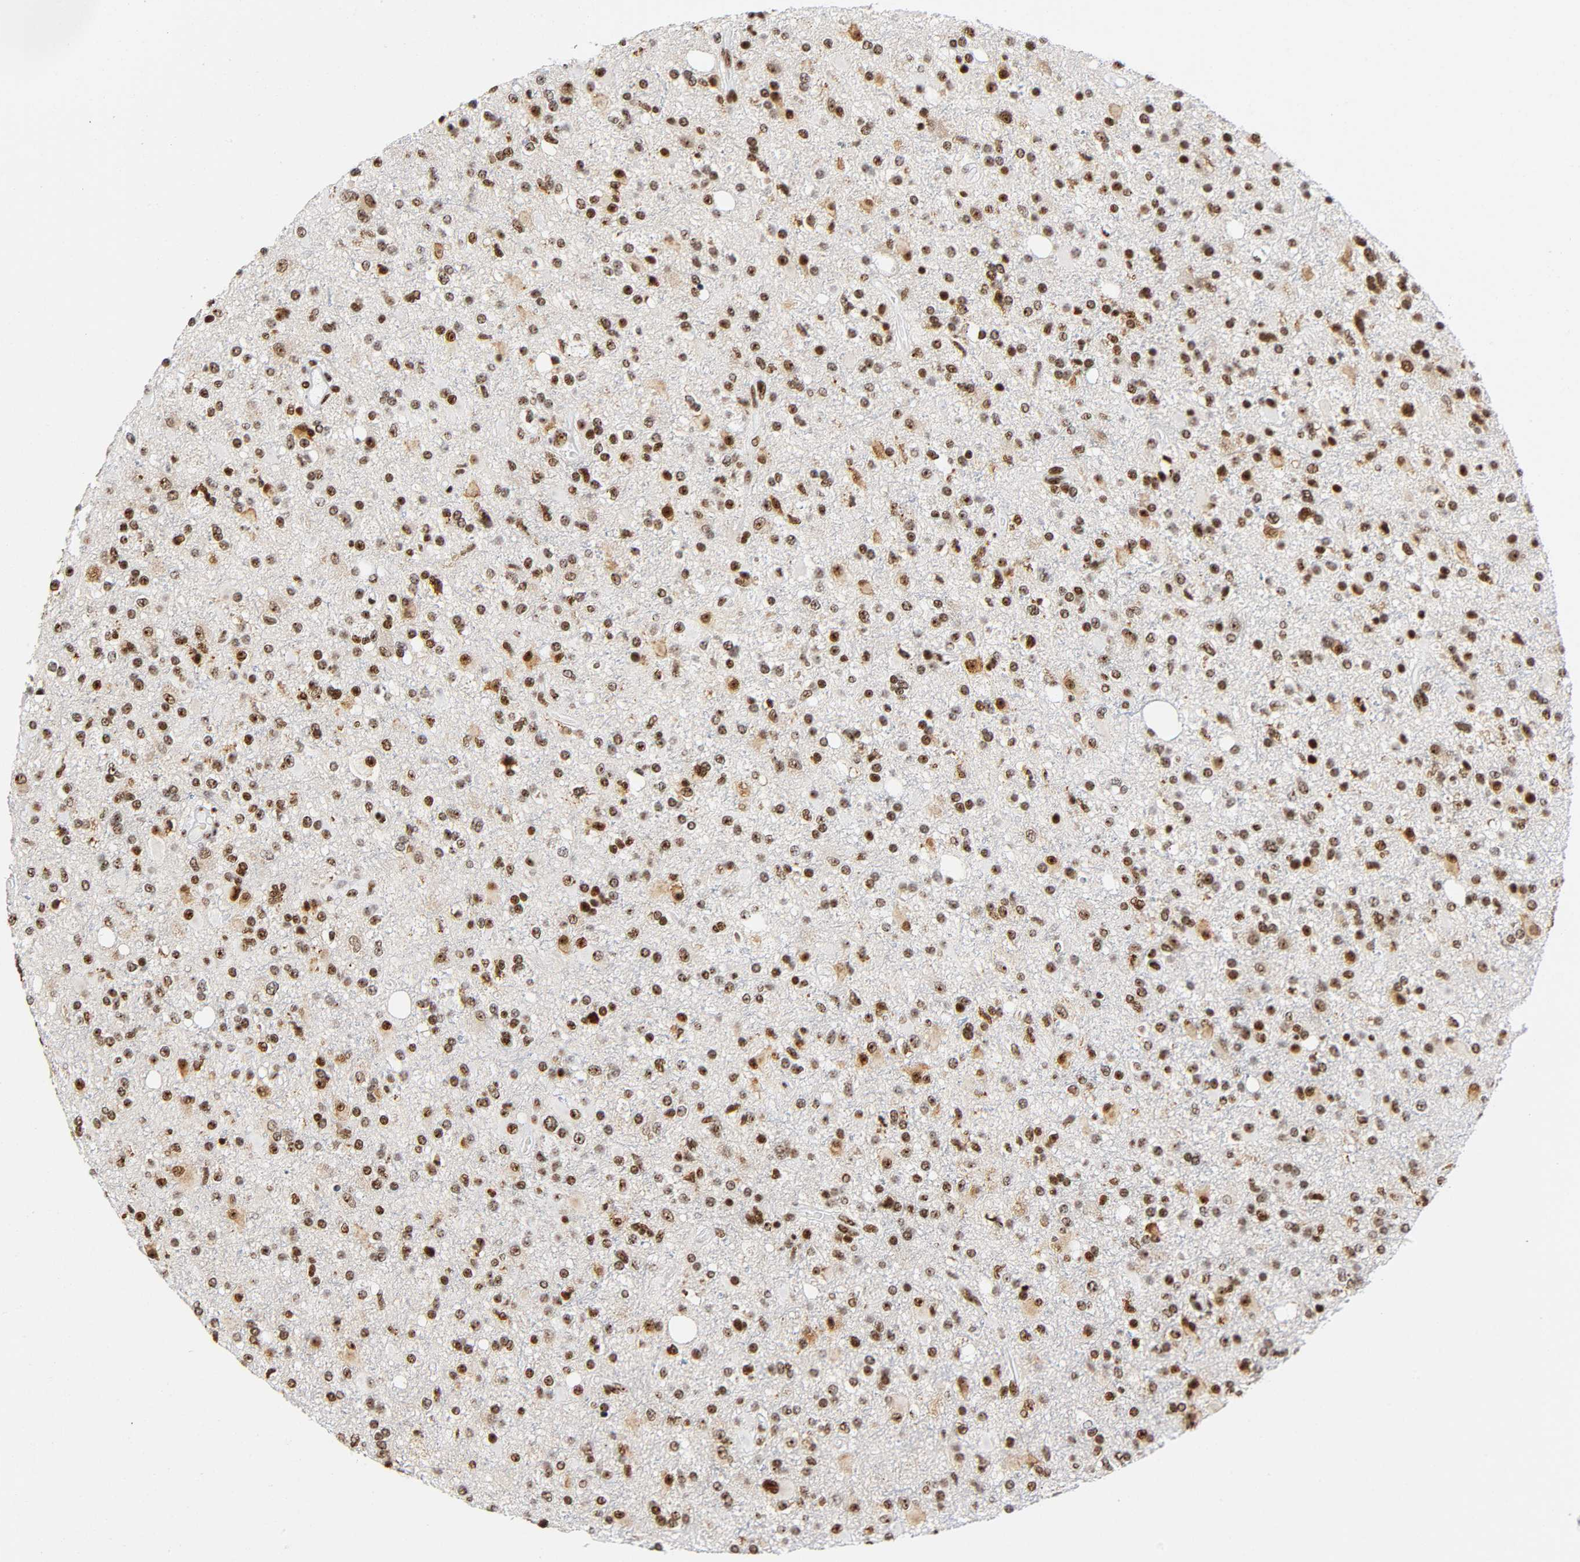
{"staining": {"intensity": "strong", "quantity": ">75%", "location": "nuclear"}, "tissue": "glioma", "cell_type": "Tumor cells", "image_type": "cancer", "snomed": [{"axis": "morphology", "description": "Glioma, malignant, High grade"}, {"axis": "topography", "description": "Brain"}], "caption": "Protein staining reveals strong nuclear positivity in approximately >75% of tumor cells in malignant glioma (high-grade).", "gene": "UBTF", "patient": {"sex": "male", "age": 33}}